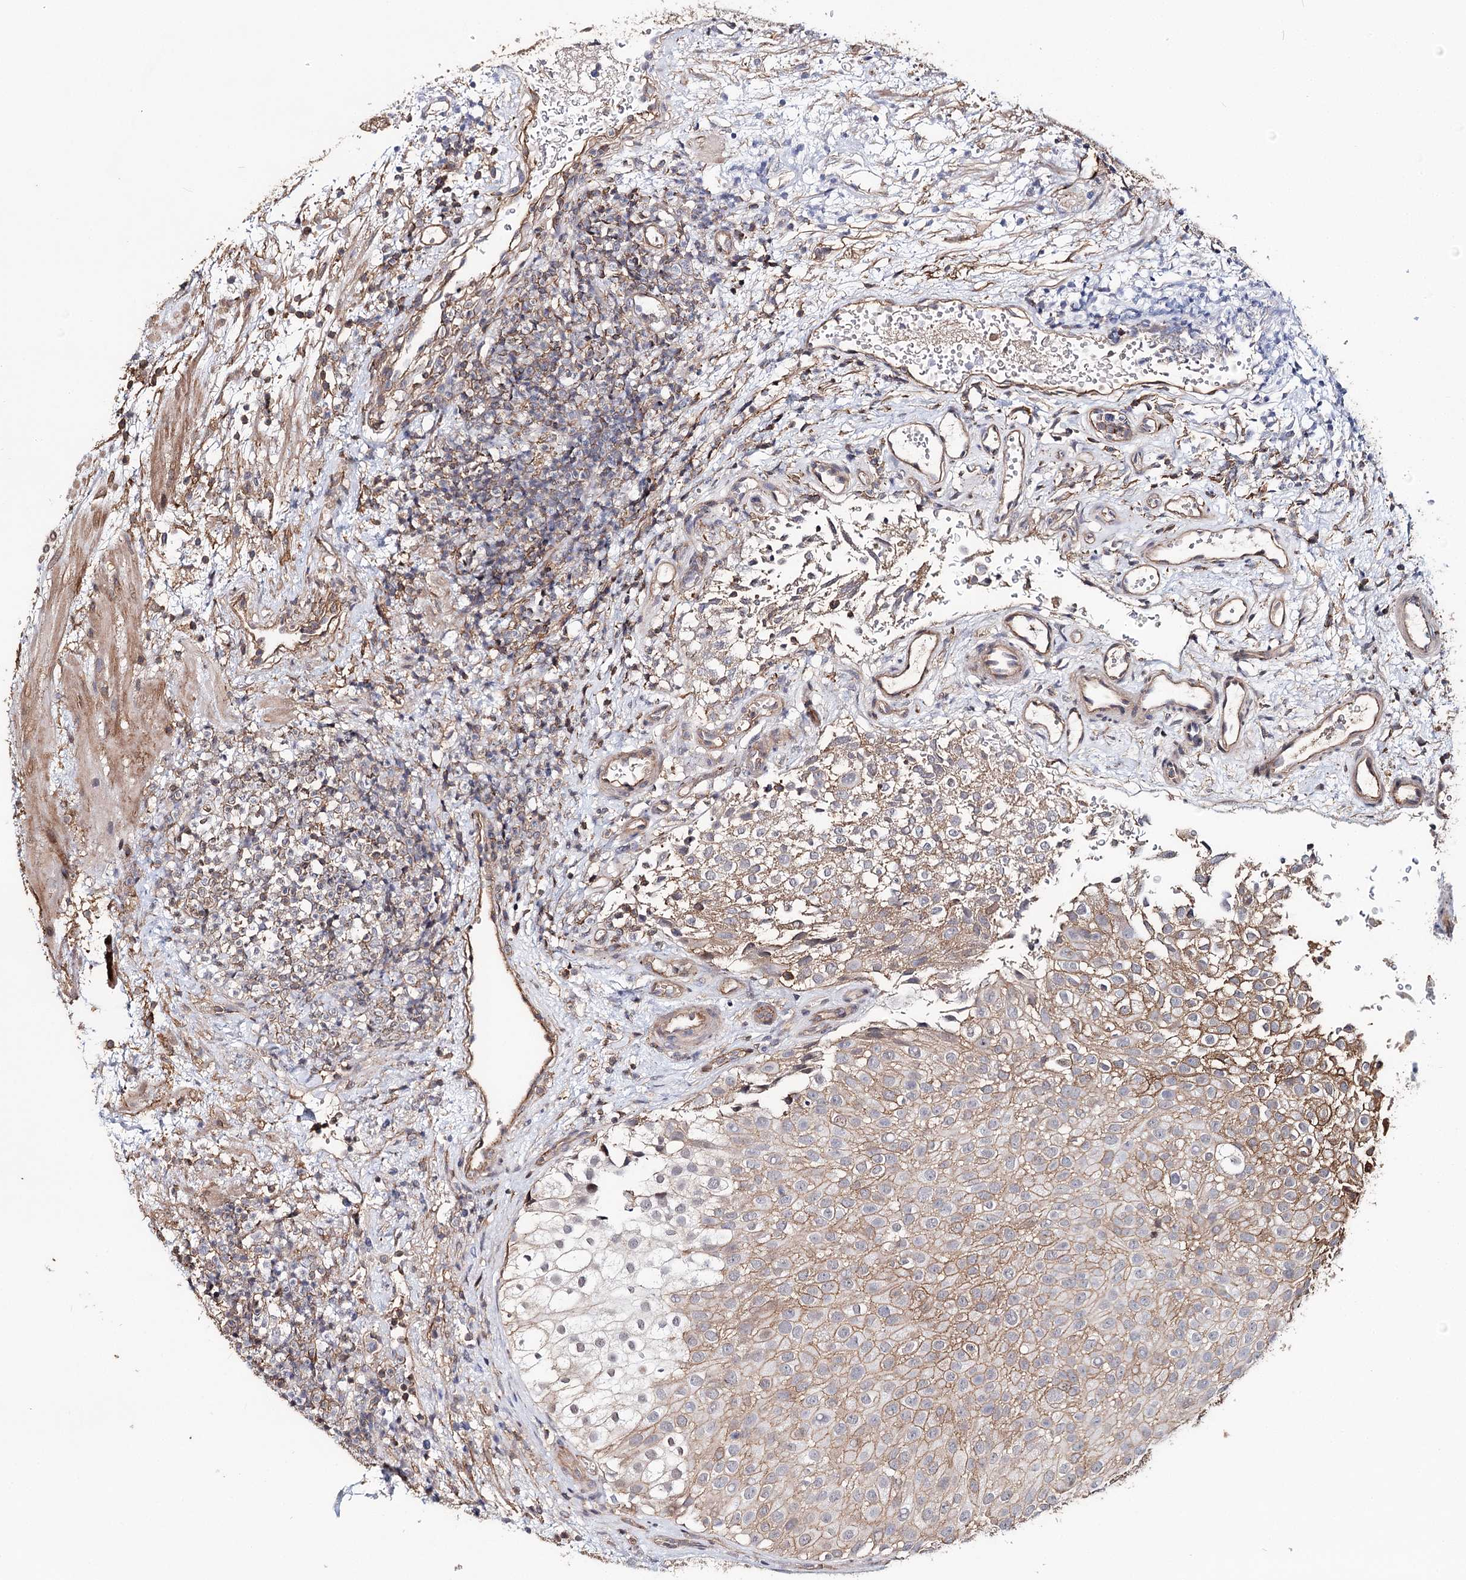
{"staining": {"intensity": "moderate", "quantity": ">75%", "location": "cytoplasmic/membranous"}, "tissue": "urothelial cancer", "cell_type": "Tumor cells", "image_type": "cancer", "snomed": [{"axis": "morphology", "description": "Urothelial carcinoma, Low grade"}, {"axis": "topography", "description": "Urinary bladder"}], "caption": "Immunohistochemistry (IHC) (DAB) staining of human urothelial cancer exhibits moderate cytoplasmic/membranous protein staining in about >75% of tumor cells. (Brightfield microscopy of DAB IHC at high magnification).", "gene": "TMEM218", "patient": {"sex": "male", "age": 78}}